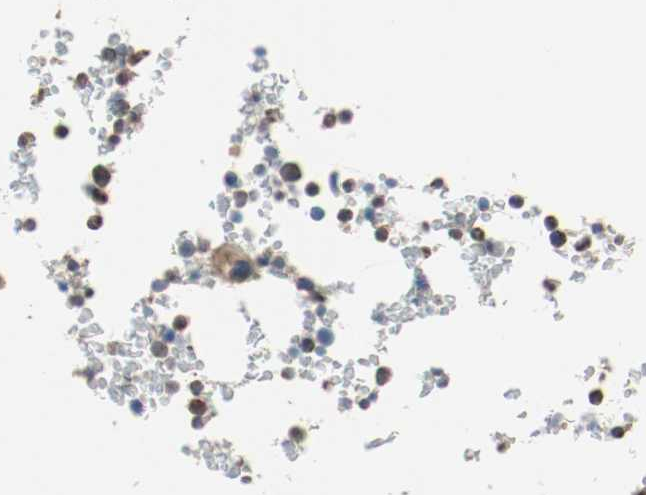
{"staining": {"intensity": "moderate", "quantity": "25%-75%", "location": "cytoplasmic/membranous,nuclear"}, "tissue": "bone marrow", "cell_type": "Hematopoietic cells", "image_type": "normal", "snomed": [{"axis": "morphology", "description": "Normal tissue, NOS"}, {"axis": "topography", "description": "Bone marrow"}], "caption": "Immunohistochemical staining of unremarkable bone marrow displays moderate cytoplasmic/membranous,nuclear protein positivity in about 25%-75% of hematopoietic cells. The staining was performed using DAB, with brown indicating positive protein expression. Nuclei are stained blue with hematoxylin.", "gene": "ALDH4A1", "patient": {"sex": "female", "age": 66}}